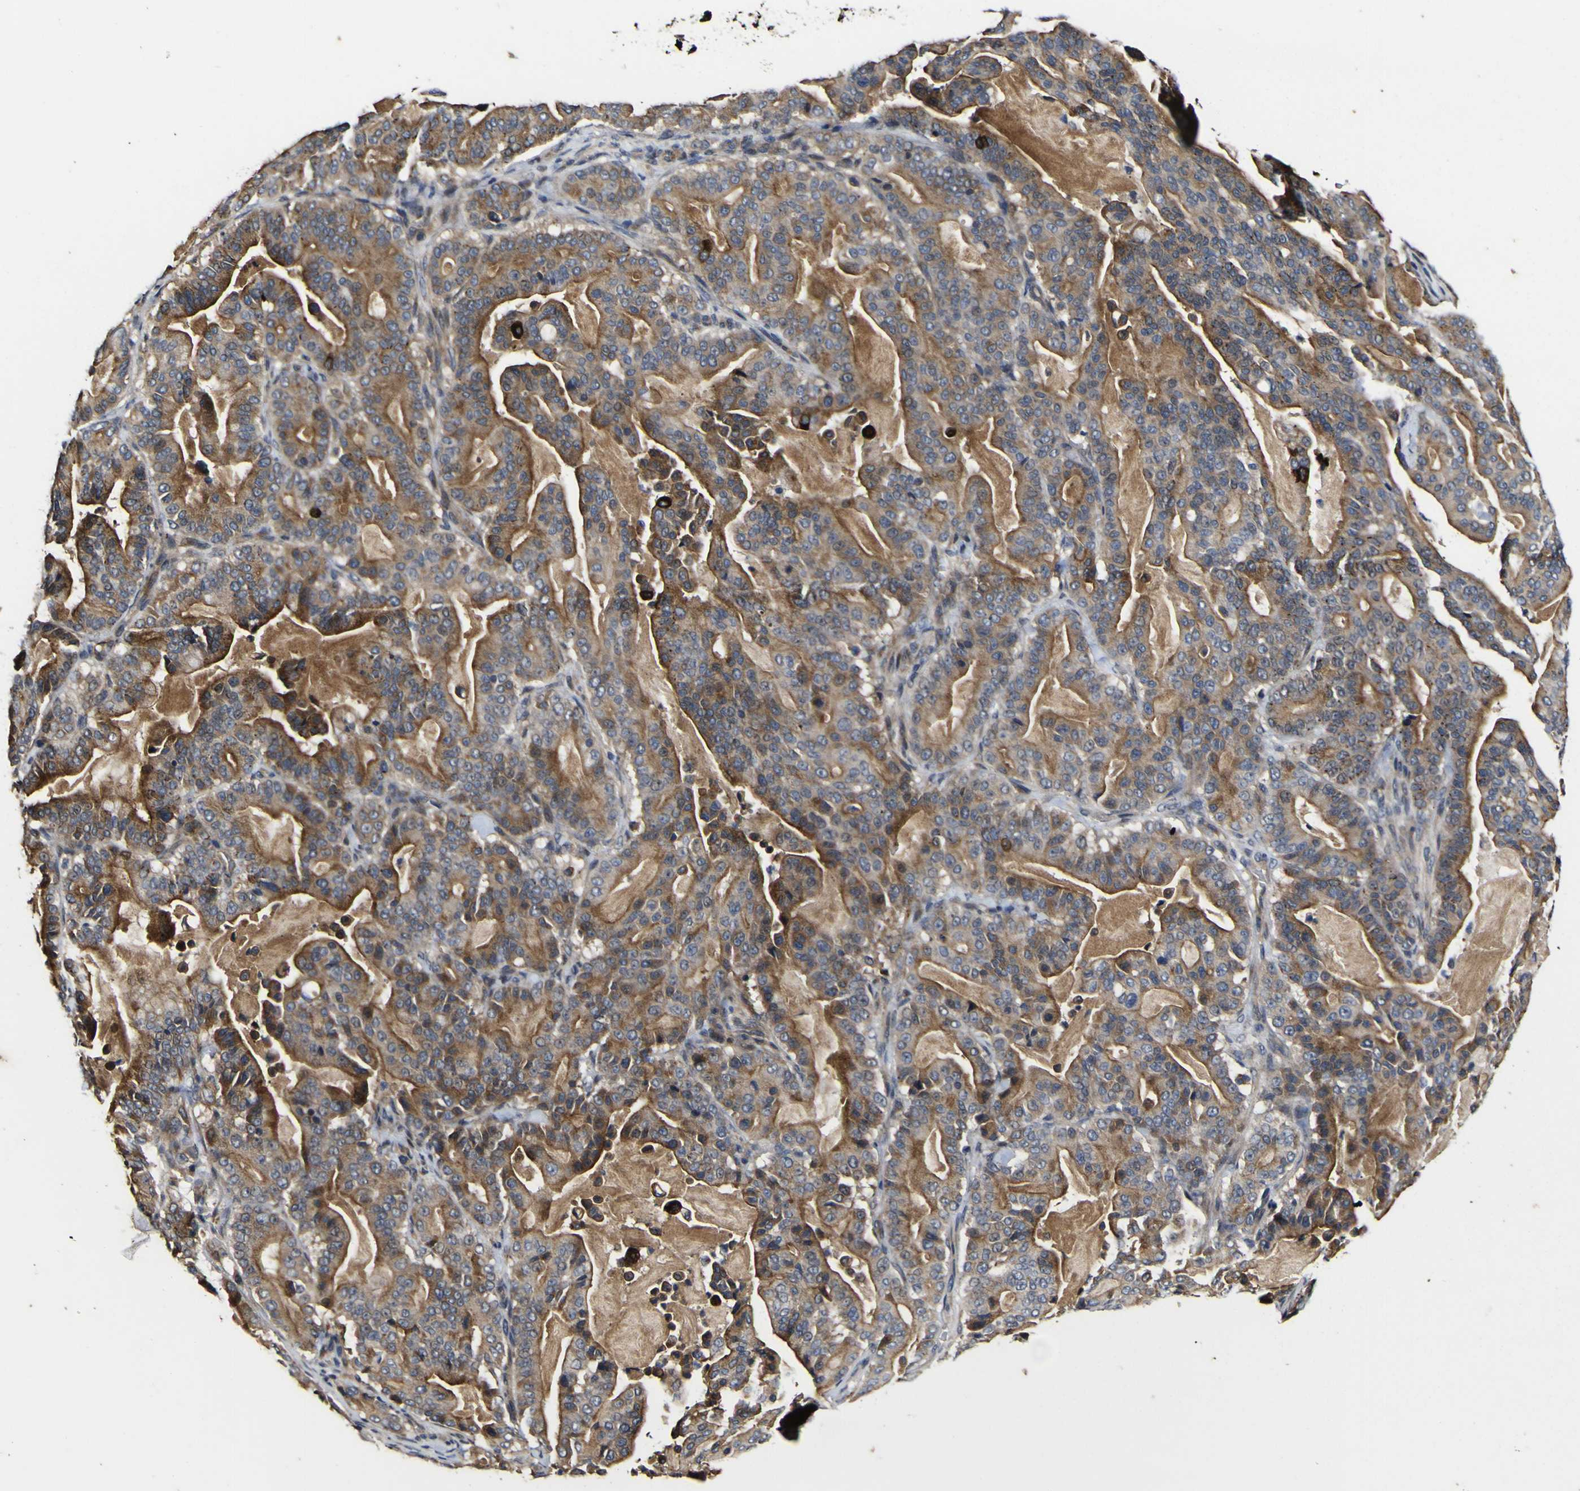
{"staining": {"intensity": "moderate", "quantity": ">75%", "location": "cytoplasmic/membranous"}, "tissue": "pancreatic cancer", "cell_type": "Tumor cells", "image_type": "cancer", "snomed": [{"axis": "morphology", "description": "Adenocarcinoma, NOS"}, {"axis": "topography", "description": "Pancreas"}], "caption": "Immunohistochemistry (IHC) image of pancreatic adenocarcinoma stained for a protein (brown), which shows medium levels of moderate cytoplasmic/membranous positivity in approximately >75% of tumor cells.", "gene": "CCL2", "patient": {"sex": "male", "age": 63}}